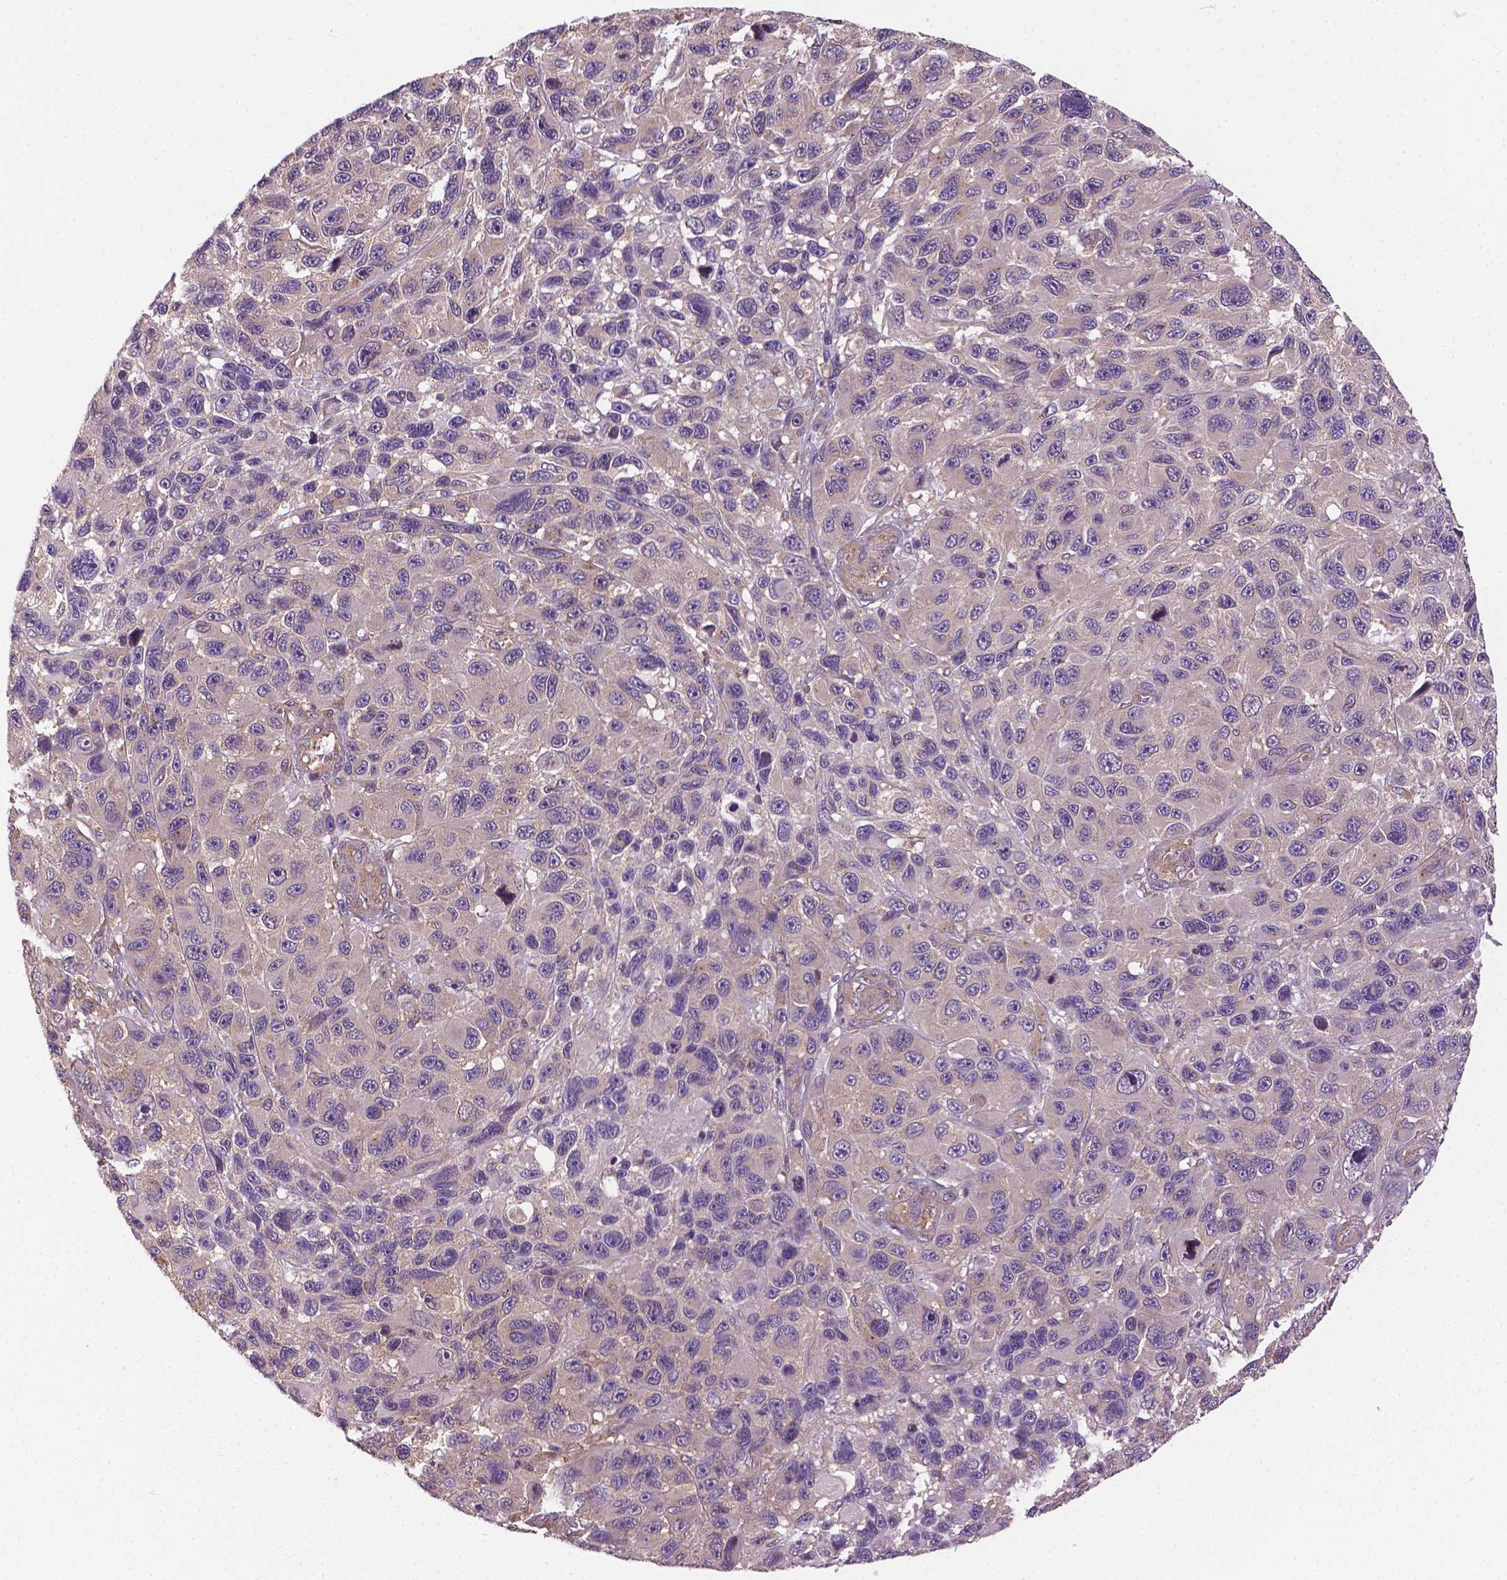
{"staining": {"intensity": "negative", "quantity": "none", "location": "none"}, "tissue": "melanoma", "cell_type": "Tumor cells", "image_type": "cancer", "snomed": [{"axis": "morphology", "description": "Malignant melanoma, NOS"}, {"axis": "topography", "description": "Skin"}], "caption": "Immunohistochemistry image of malignant melanoma stained for a protein (brown), which displays no expression in tumor cells. (Brightfield microscopy of DAB IHC at high magnification).", "gene": "MZT1", "patient": {"sex": "male", "age": 53}}